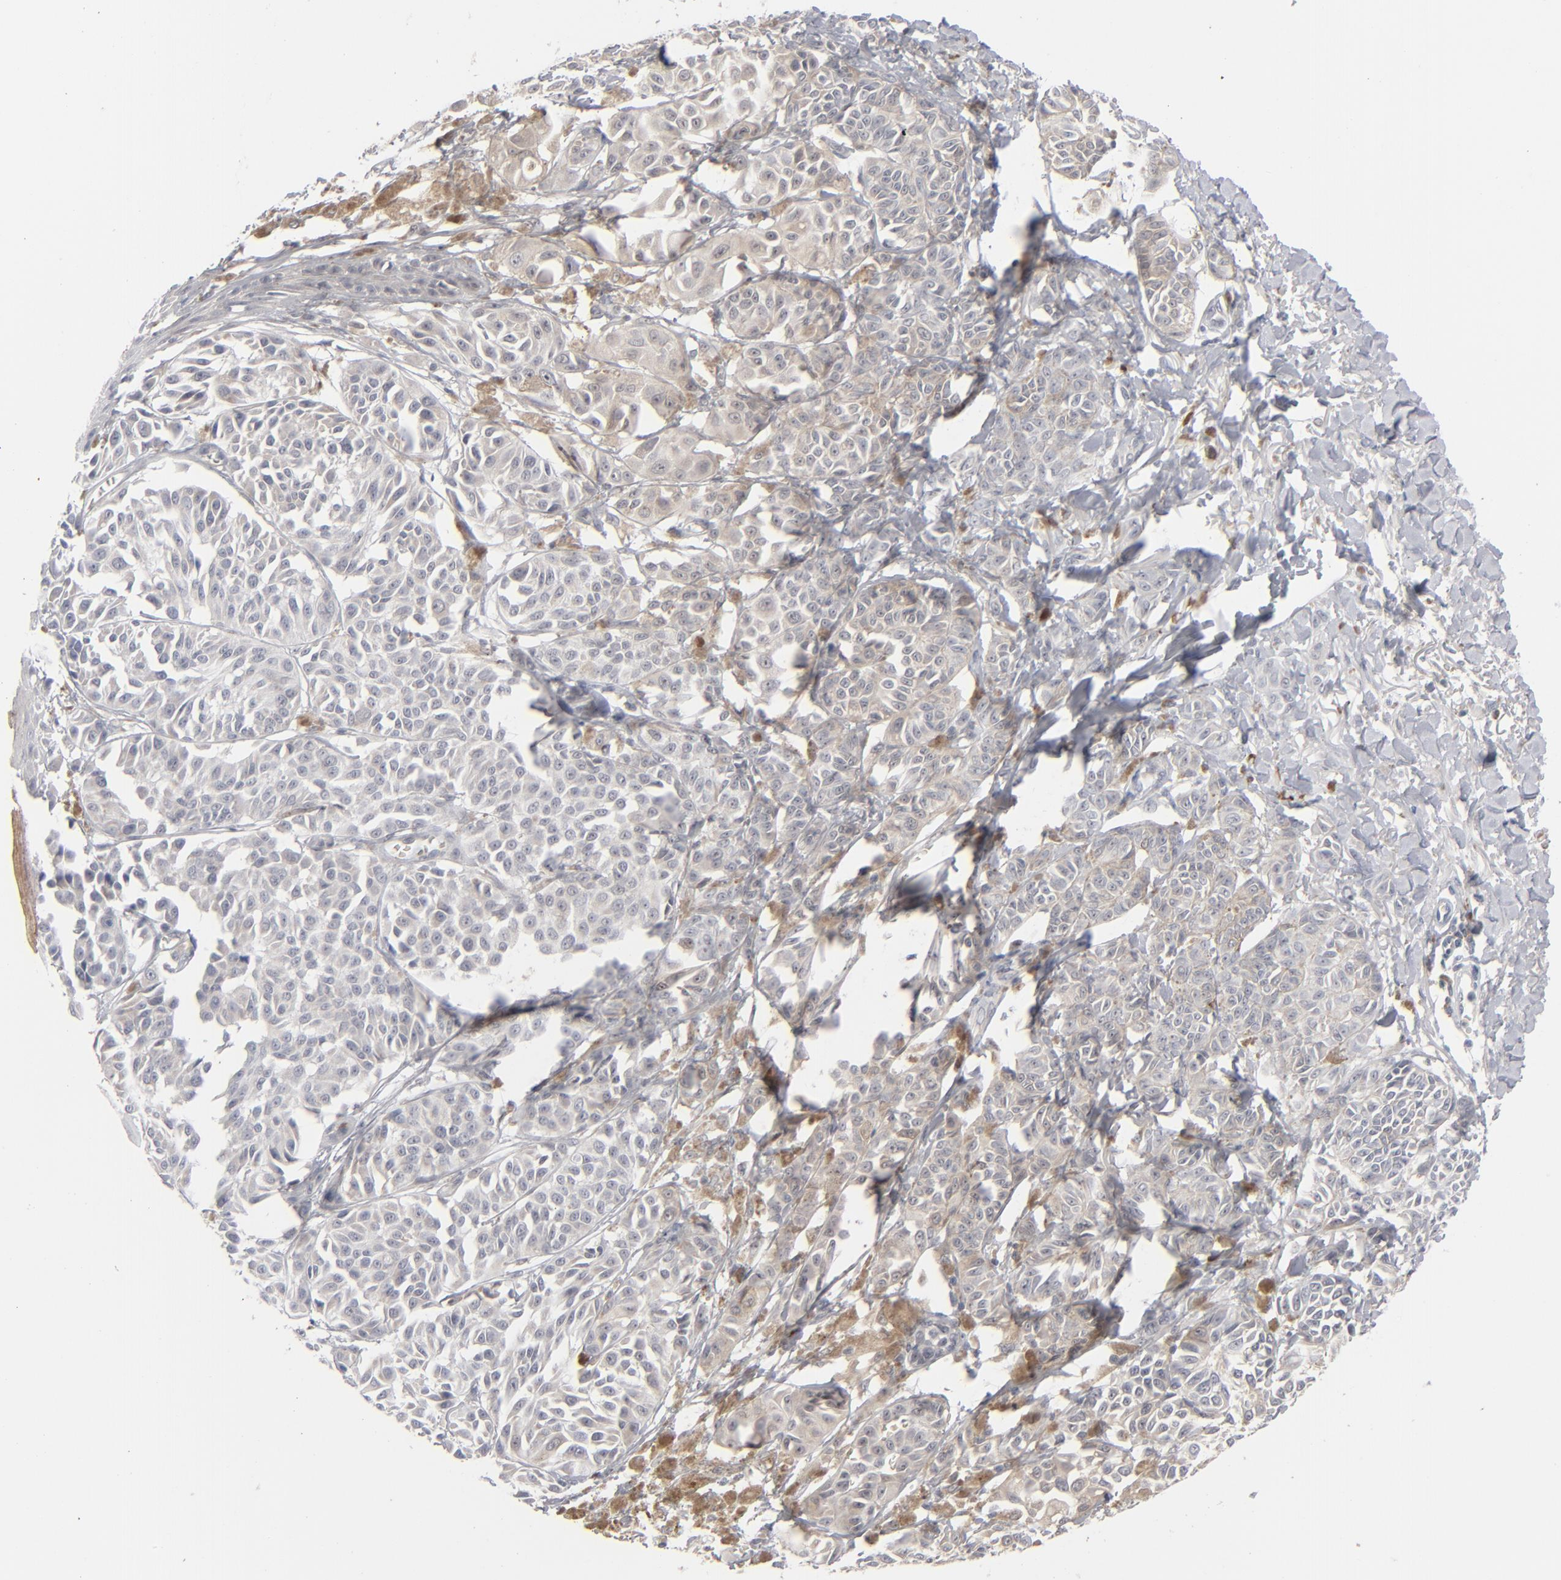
{"staining": {"intensity": "negative", "quantity": "none", "location": "none"}, "tissue": "melanoma", "cell_type": "Tumor cells", "image_type": "cancer", "snomed": [{"axis": "morphology", "description": "Malignant melanoma, NOS"}, {"axis": "topography", "description": "Skin"}], "caption": "DAB immunohistochemical staining of malignant melanoma demonstrates no significant expression in tumor cells.", "gene": "POF1B", "patient": {"sex": "male", "age": 76}}